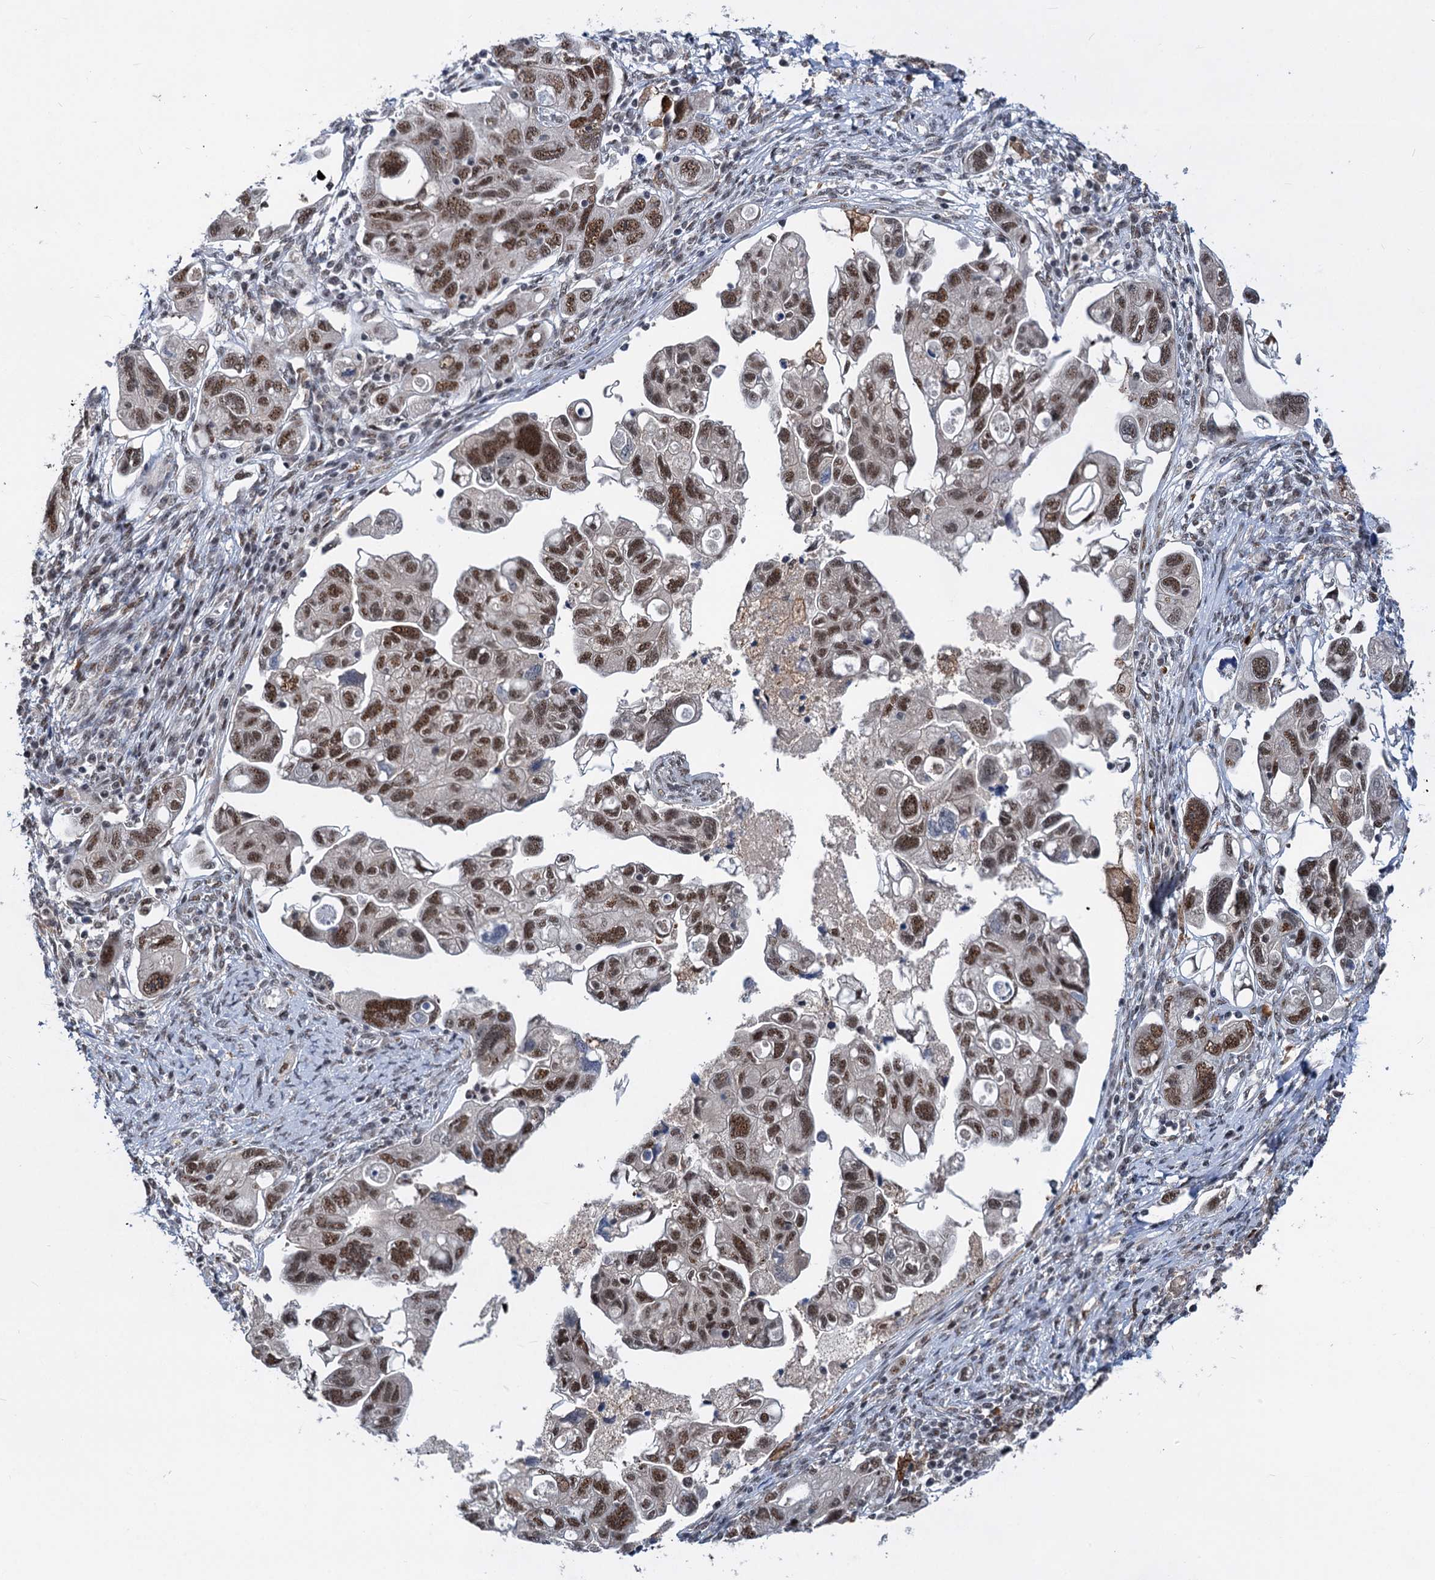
{"staining": {"intensity": "moderate", "quantity": ">75%", "location": "nuclear"}, "tissue": "ovarian cancer", "cell_type": "Tumor cells", "image_type": "cancer", "snomed": [{"axis": "morphology", "description": "Carcinoma, NOS"}, {"axis": "morphology", "description": "Cystadenocarcinoma, serous, NOS"}, {"axis": "topography", "description": "Ovary"}], "caption": "The immunohistochemical stain highlights moderate nuclear staining in tumor cells of carcinoma (ovarian) tissue.", "gene": "PHF8", "patient": {"sex": "female", "age": 69}}